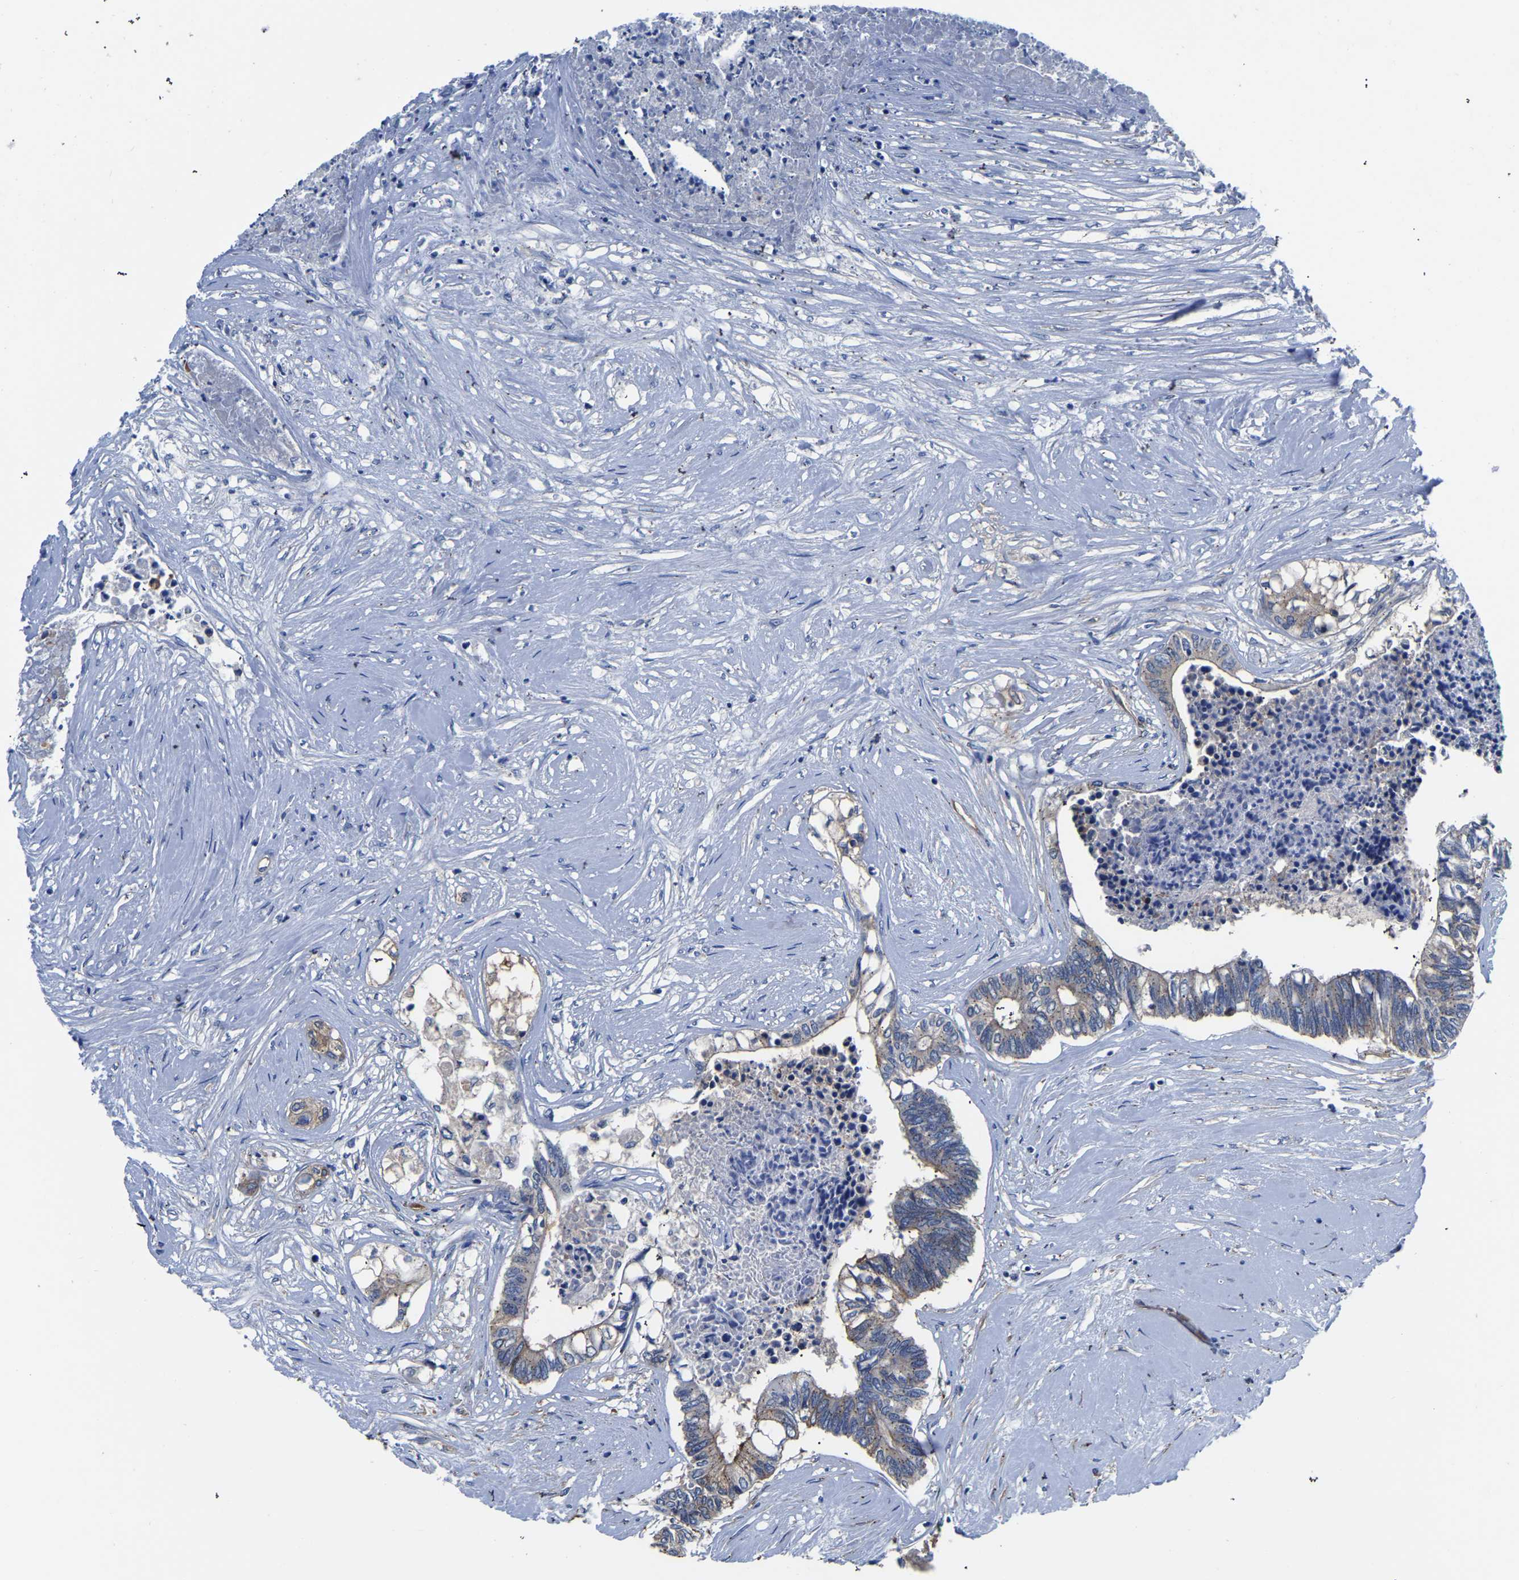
{"staining": {"intensity": "weak", "quantity": "<25%", "location": "cytoplasmic/membranous"}, "tissue": "colorectal cancer", "cell_type": "Tumor cells", "image_type": "cancer", "snomed": [{"axis": "morphology", "description": "Adenocarcinoma, NOS"}, {"axis": "topography", "description": "Rectum"}], "caption": "Colorectal cancer (adenocarcinoma) was stained to show a protein in brown. There is no significant expression in tumor cells. (Brightfield microscopy of DAB (3,3'-diaminobenzidine) immunohistochemistry (IHC) at high magnification).", "gene": "TFG", "patient": {"sex": "male", "age": 63}}